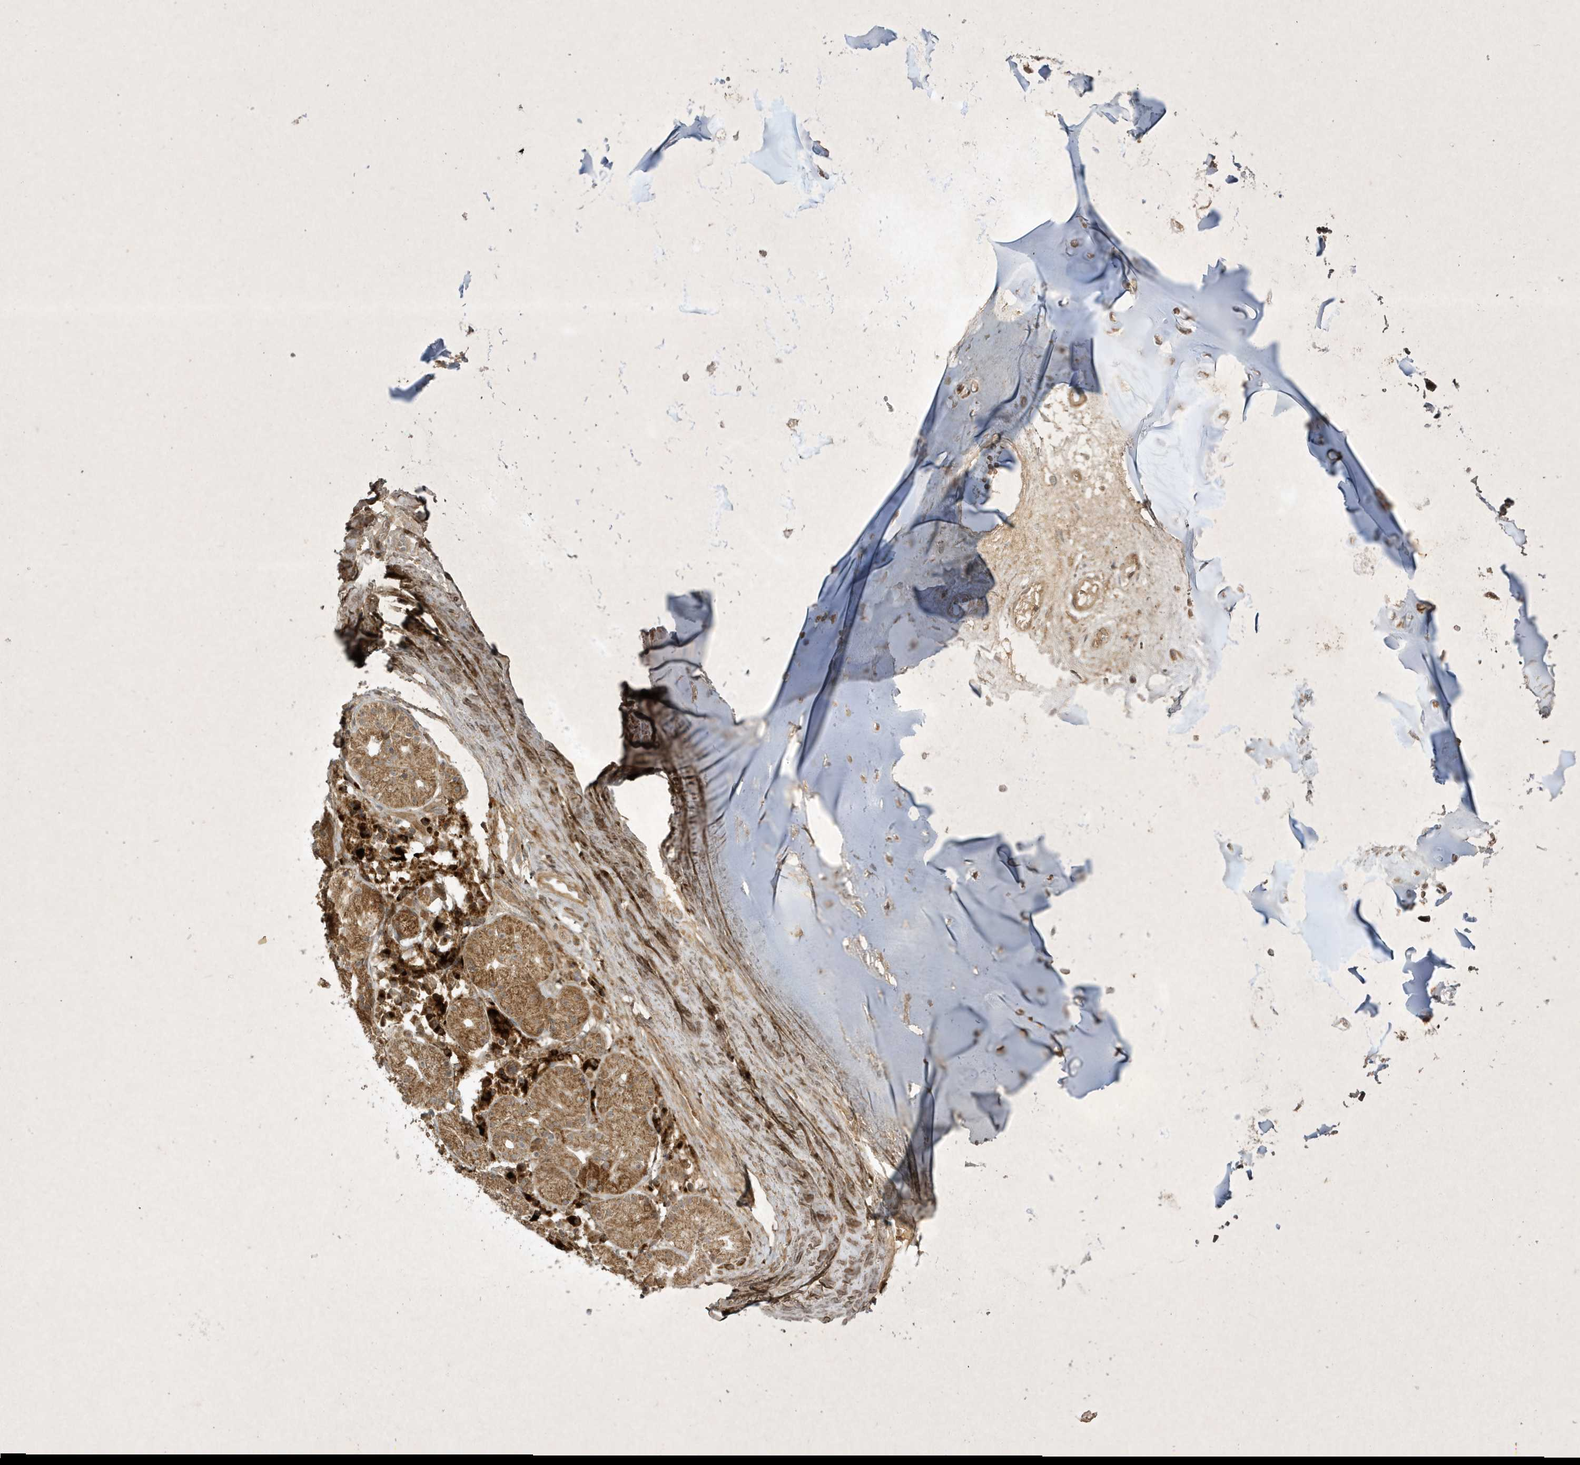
{"staining": {"intensity": "moderate", "quantity": "25%-75%", "location": "cytoplasmic/membranous"}, "tissue": "adipose tissue", "cell_type": "Adipocytes", "image_type": "normal", "snomed": [{"axis": "morphology", "description": "Normal tissue, NOS"}, {"axis": "morphology", "description": "Basal cell carcinoma"}, {"axis": "topography", "description": "Cartilage tissue"}, {"axis": "topography", "description": "Nasopharynx"}, {"axis": "topography", "description": "Oral tissue"}], "caption": "Unremarkable adipose tissue exhibits moderate cytoplasmic/membranous expression in approximately 25%-75% of adipocytes.", "gene": "FAM83C", "patient": {"sex": "female", "age": 77}}